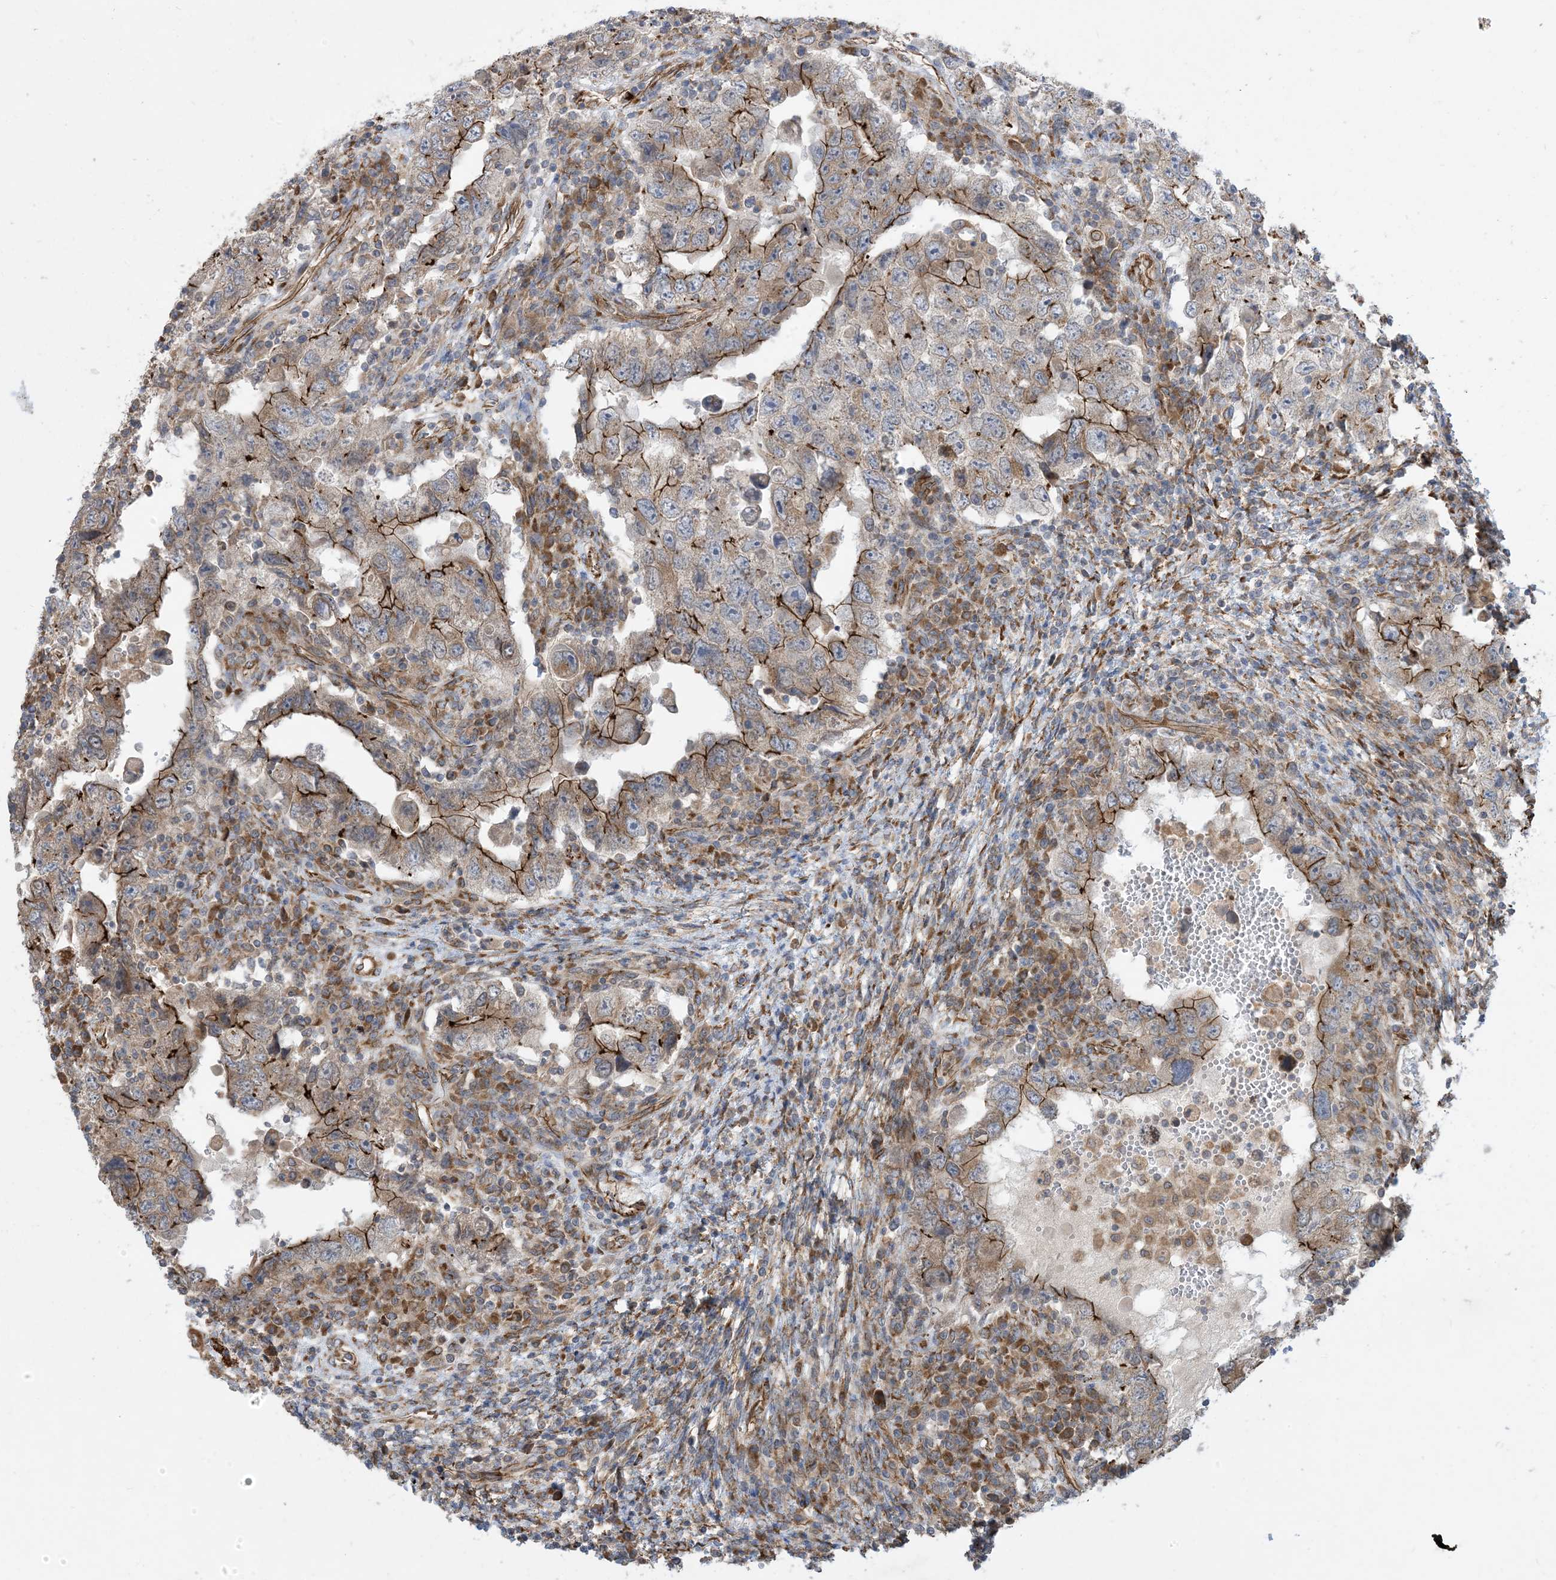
{"staining": {"intensity": "strong", "quantity": "25%-75%", "location": "cytoplasmic/membranous"}, "tissue": "testis cancer", "cell_type": "Tumor cells", "image_type": "cancer", "snomed": [{"axis": "morphology", "description": "Carcinoma, Embryonal, NOS"}, {"axis": "topography", "description": "Testis"}], "caption": "Protein staining of testis cancer (embryonal carcinoma) tissue displays strong cytoplasmic/membranous expression in approximately 25%-75% of tumor cells.", "gene": "OTOP1", "patient": {"sex": "male", "age": 26}}